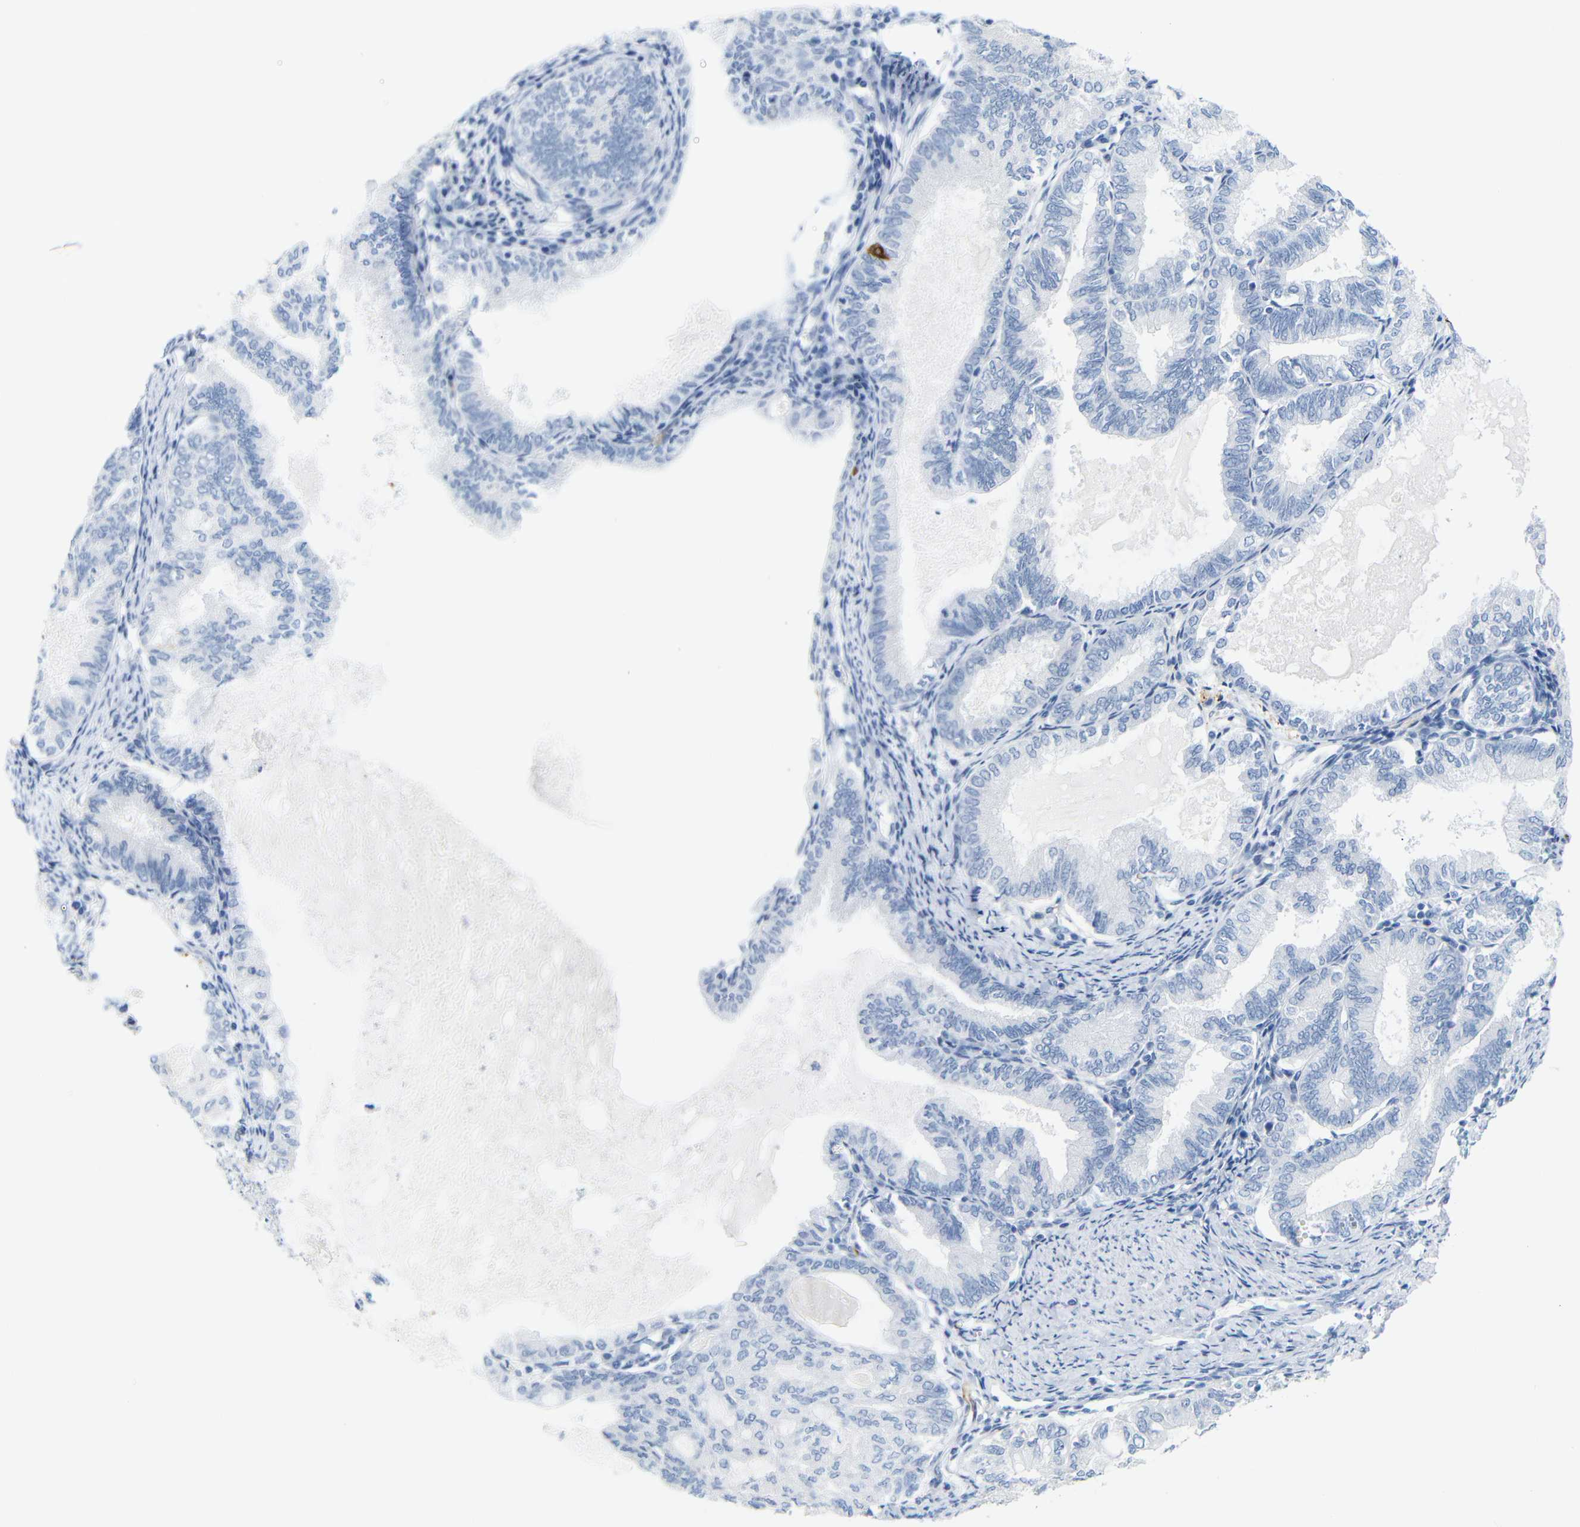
{"staining": {"intensity": "negative", "quantity": "none", "location": "none"}, "tissue": "endometrial cancer", "cell_type": "Tumor cells", "image_type": "cancer", "snomed": [{"axis": "morphology", "description": "Adenocarcinoma, NOS"}, {"axis": "topography", "description": "Endometrium"}], "caption": "An image of endometrial cancer stained for a protein reveals no brown staining in tumor cells.", "gene": "MT1A", "patient": {"sex": "female", "age": 86}}